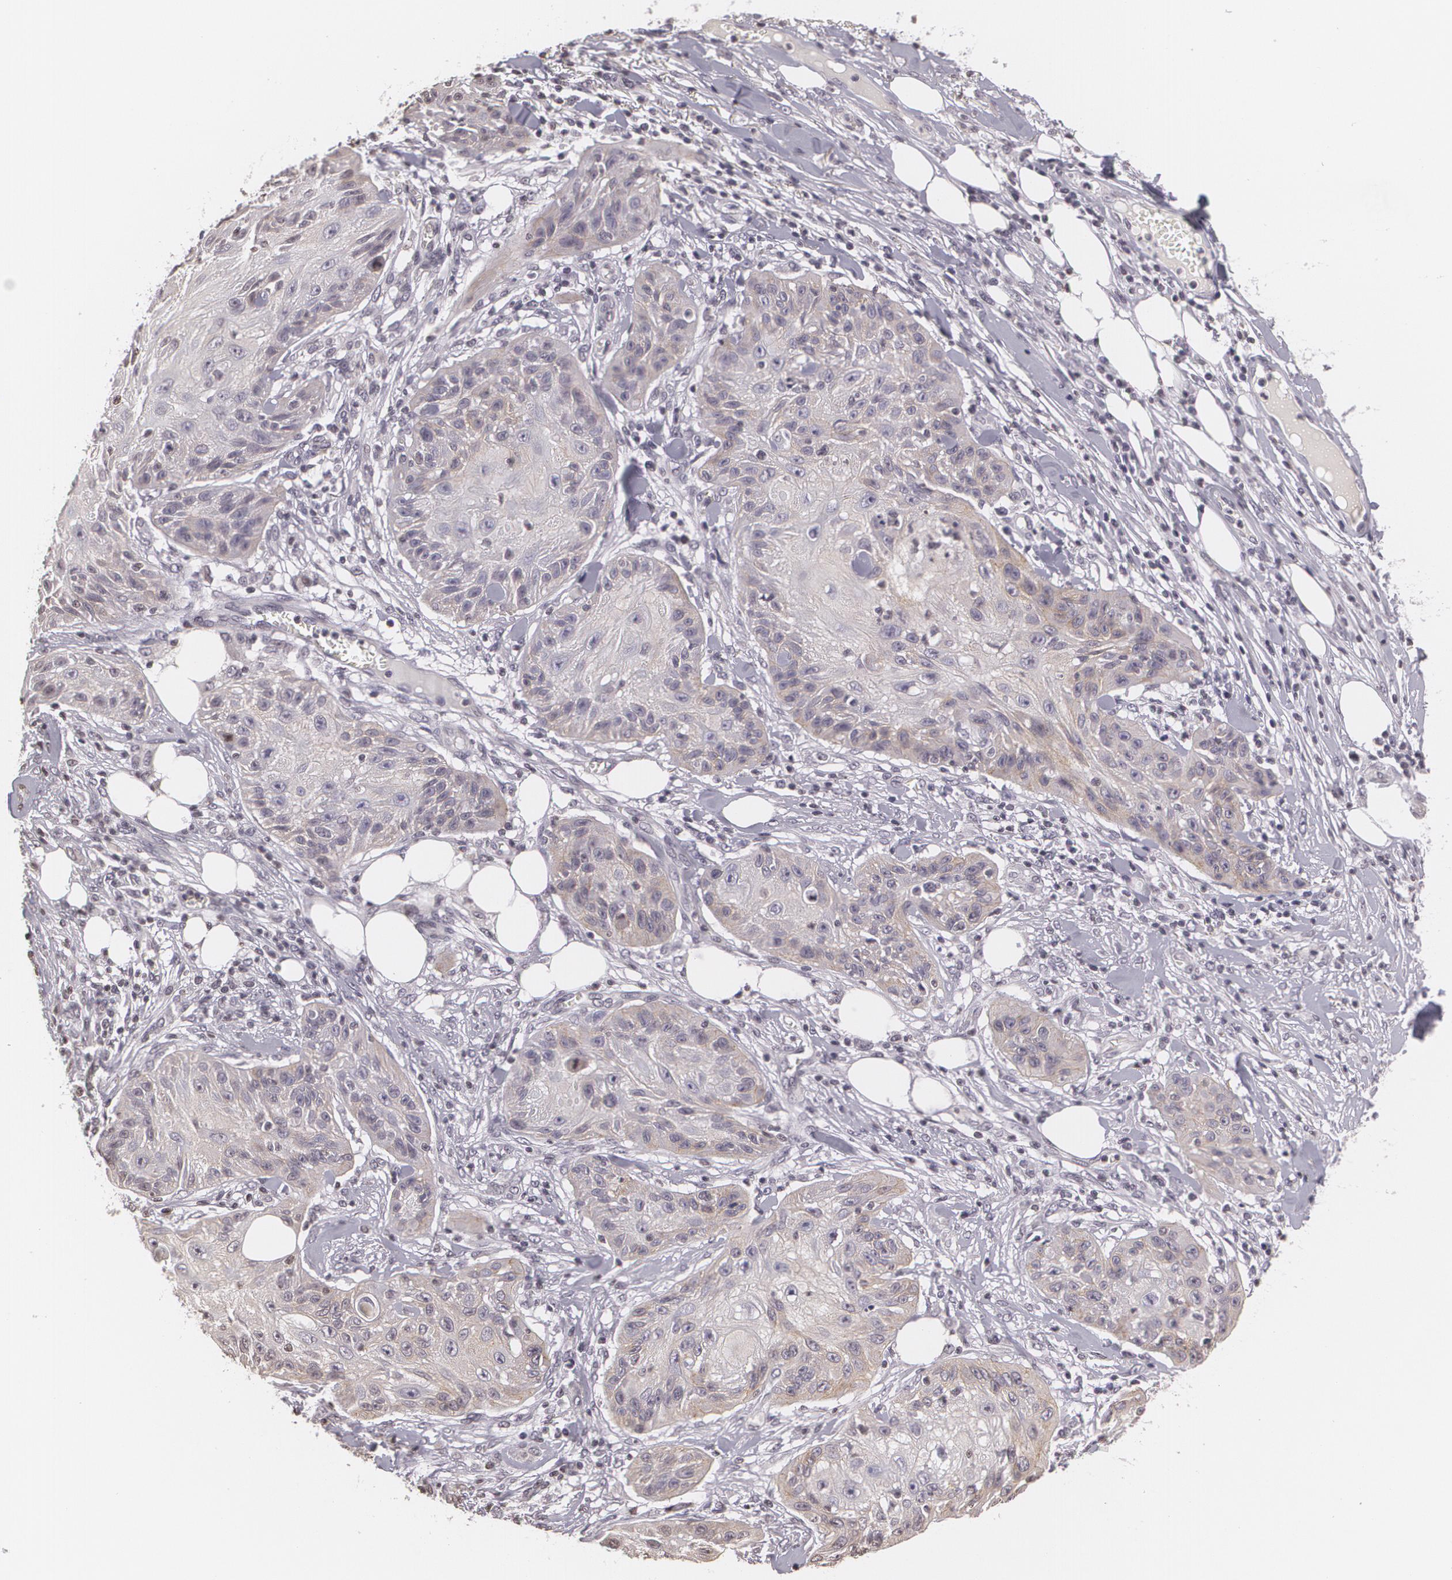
{"staining": {"intensity": "negative", "quantity": "none", "location": "none"}, "tissue": "skin cancer", "cell_type": "Tumor cells", "image_type": "cancer", "snomed": [{"axis": "morphology", "description": "Squamous cell carcinoma, NOS"}, {"axis": "topography", "description": "Skin"}], "caption": "A micrograph of squamous cell carcinoma (skin) stained for a protein exhibits no brown staining in tumor cells.", "gene": "MUC1", "patient": {"sex": "female", "age": 88}}